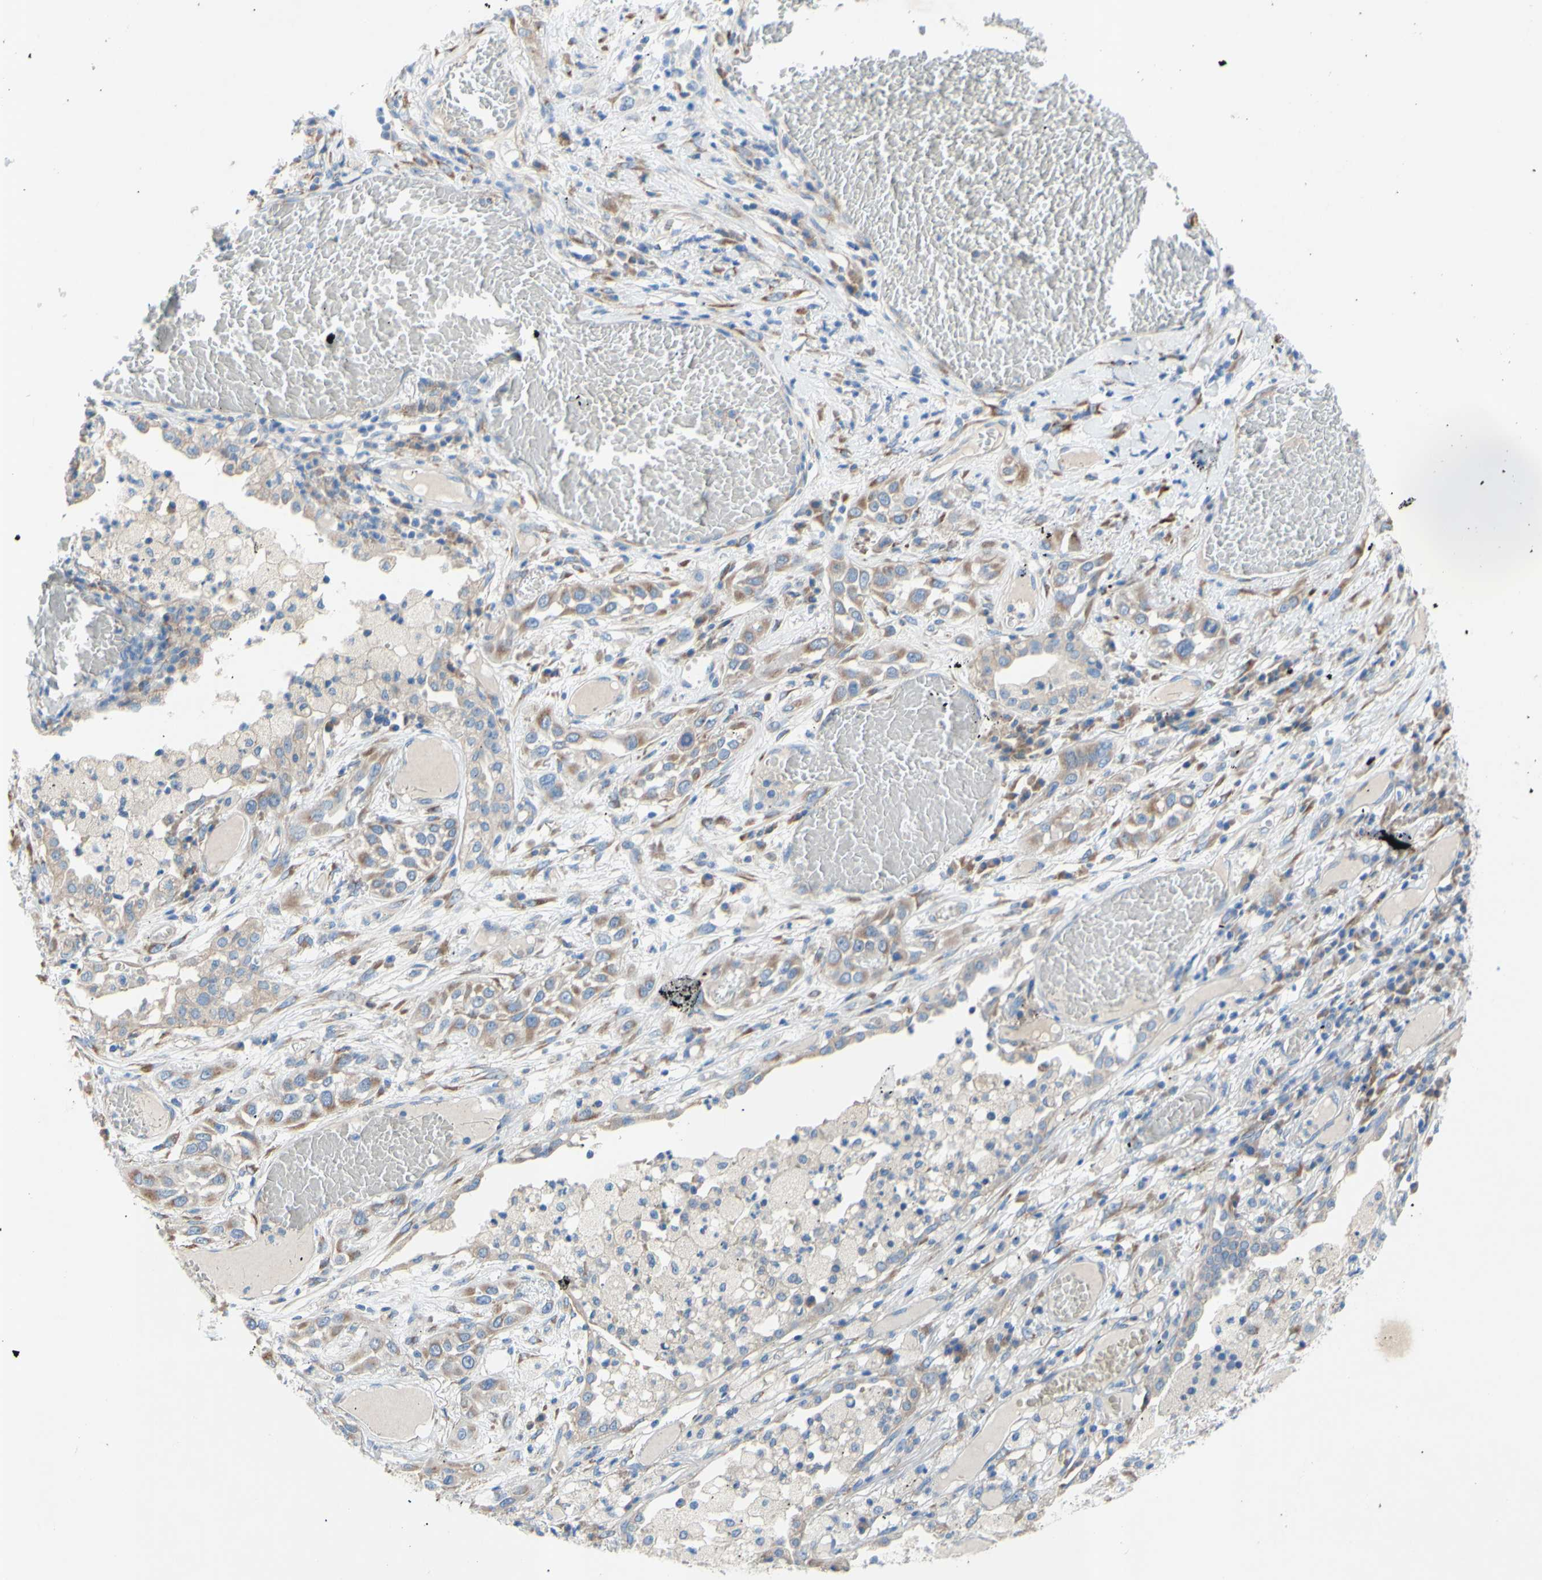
{"staining": {"intensity": "moderate", "quantity": "<25%", "location": "cytoplasmic/membranous"}, "tissue": "lung cancer", "cell_type": "Tumor cells", "image_type": "cancer", "snomed": [{"axis": "morphology", "description": "Squamous cell carcinoma, NOS"}, {"axis": "topography", "description": "Lung"}], "caption": "The photomicrograph displays a brown stain indicating the presence of a protein in the cytoplasmic/membranous of tumor cells in lung cancer.", "gene": "TMIGD2", "patient": {"sex": "male", "age": 71}}